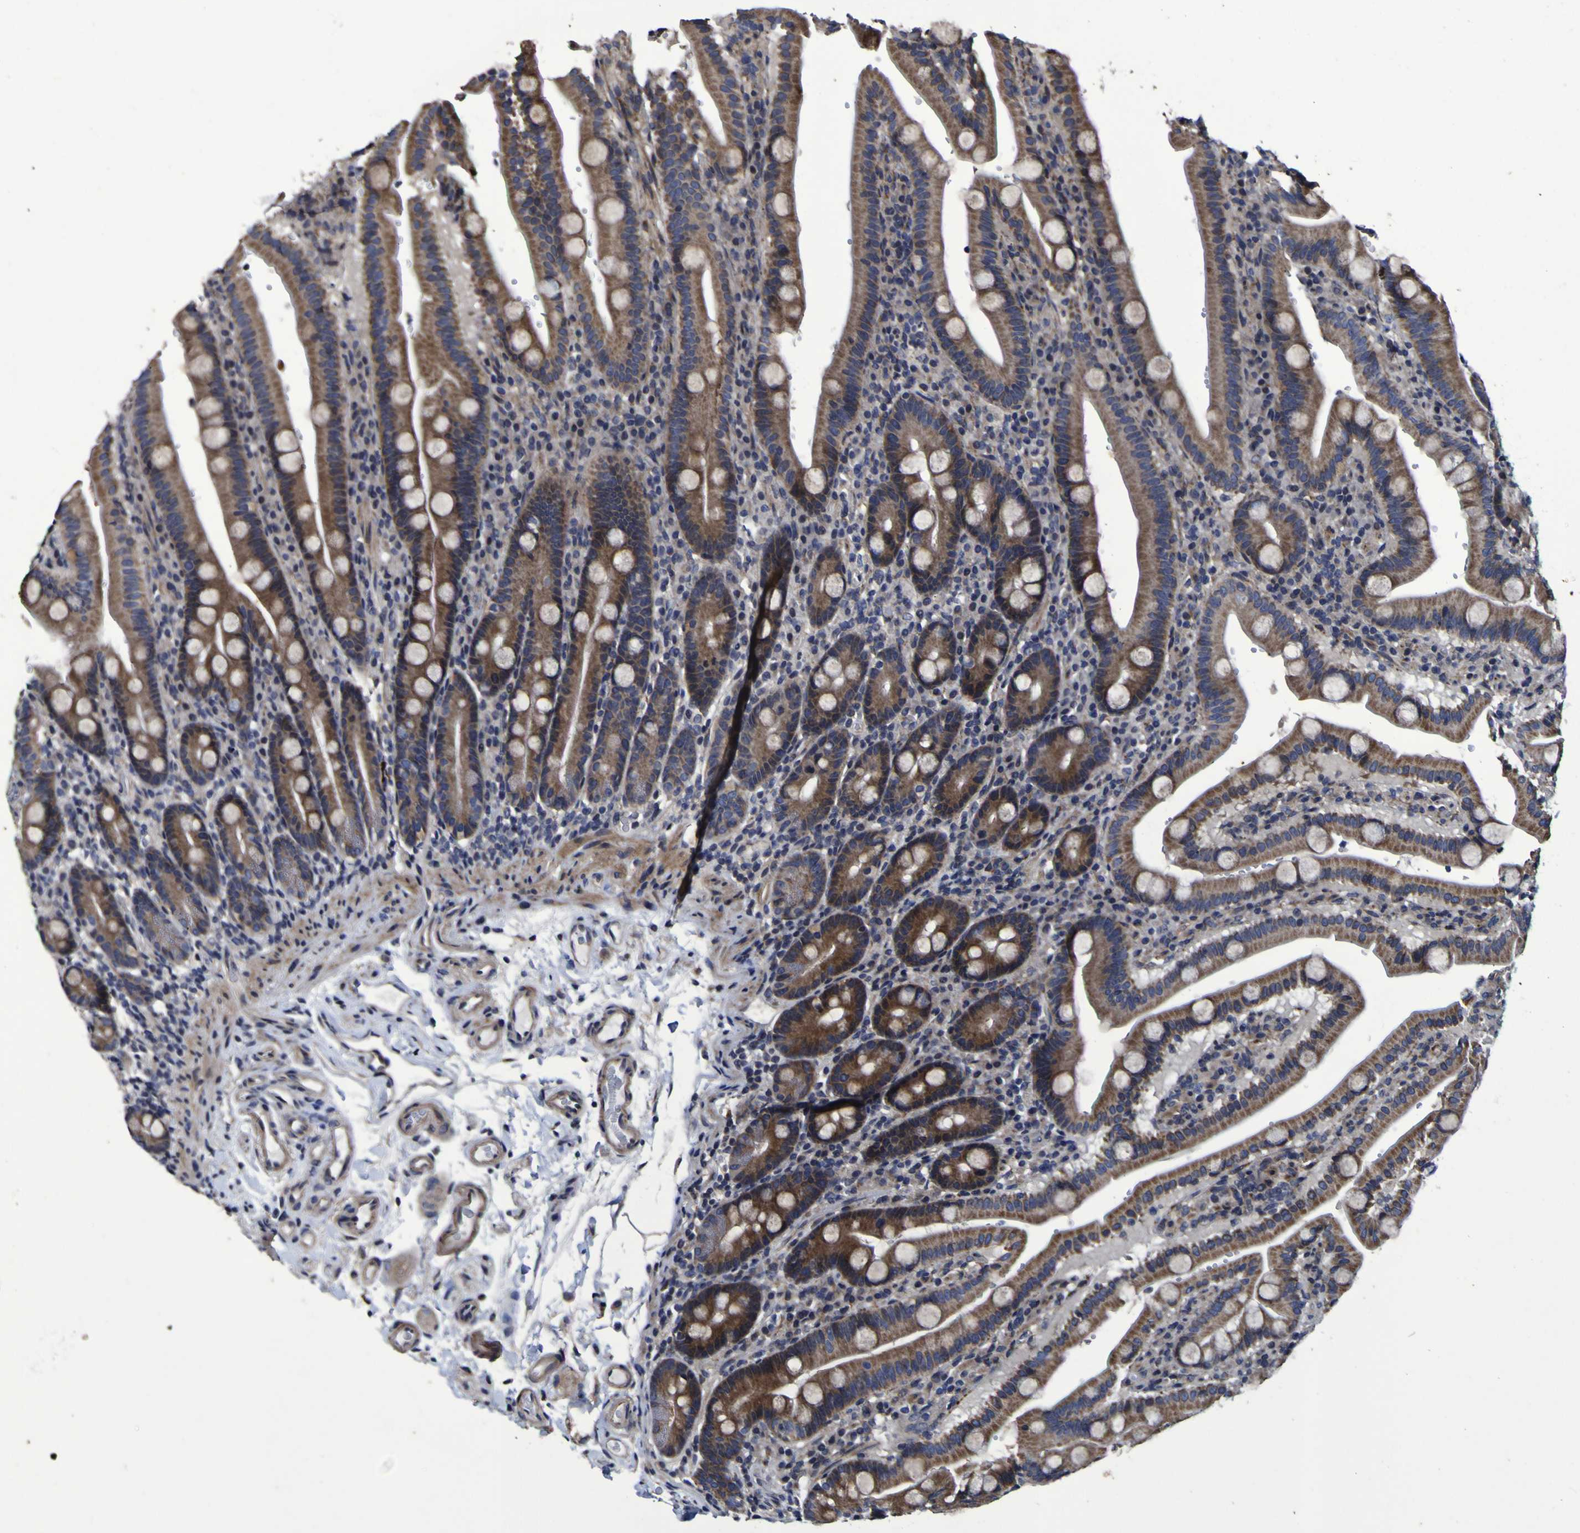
{"staining": {"intensity": "strong", "quantity": ">75%", "location": "cytoplasmic/membranous"}, "tissue": "duodenum", "cell_type": "Glandular cells", "image_type": "normal", "snomed": [{"axis": "morphology", "description": "Normal tissue, NOS"}, {"axis": "topography", "description": "Small intestine, NOS"}], "caption": "Protein expression analysis of unremarkable duodenum exhibits strong cytoplasmic/membranous positivity in about >75% of glandular cells. The staining was performed using DAB, with brown indicating positive protein expression. Nuclei are stained blue with hematoxylin.", "gene": "P3H1", "patient": {"sex": "female", "age": 71}}